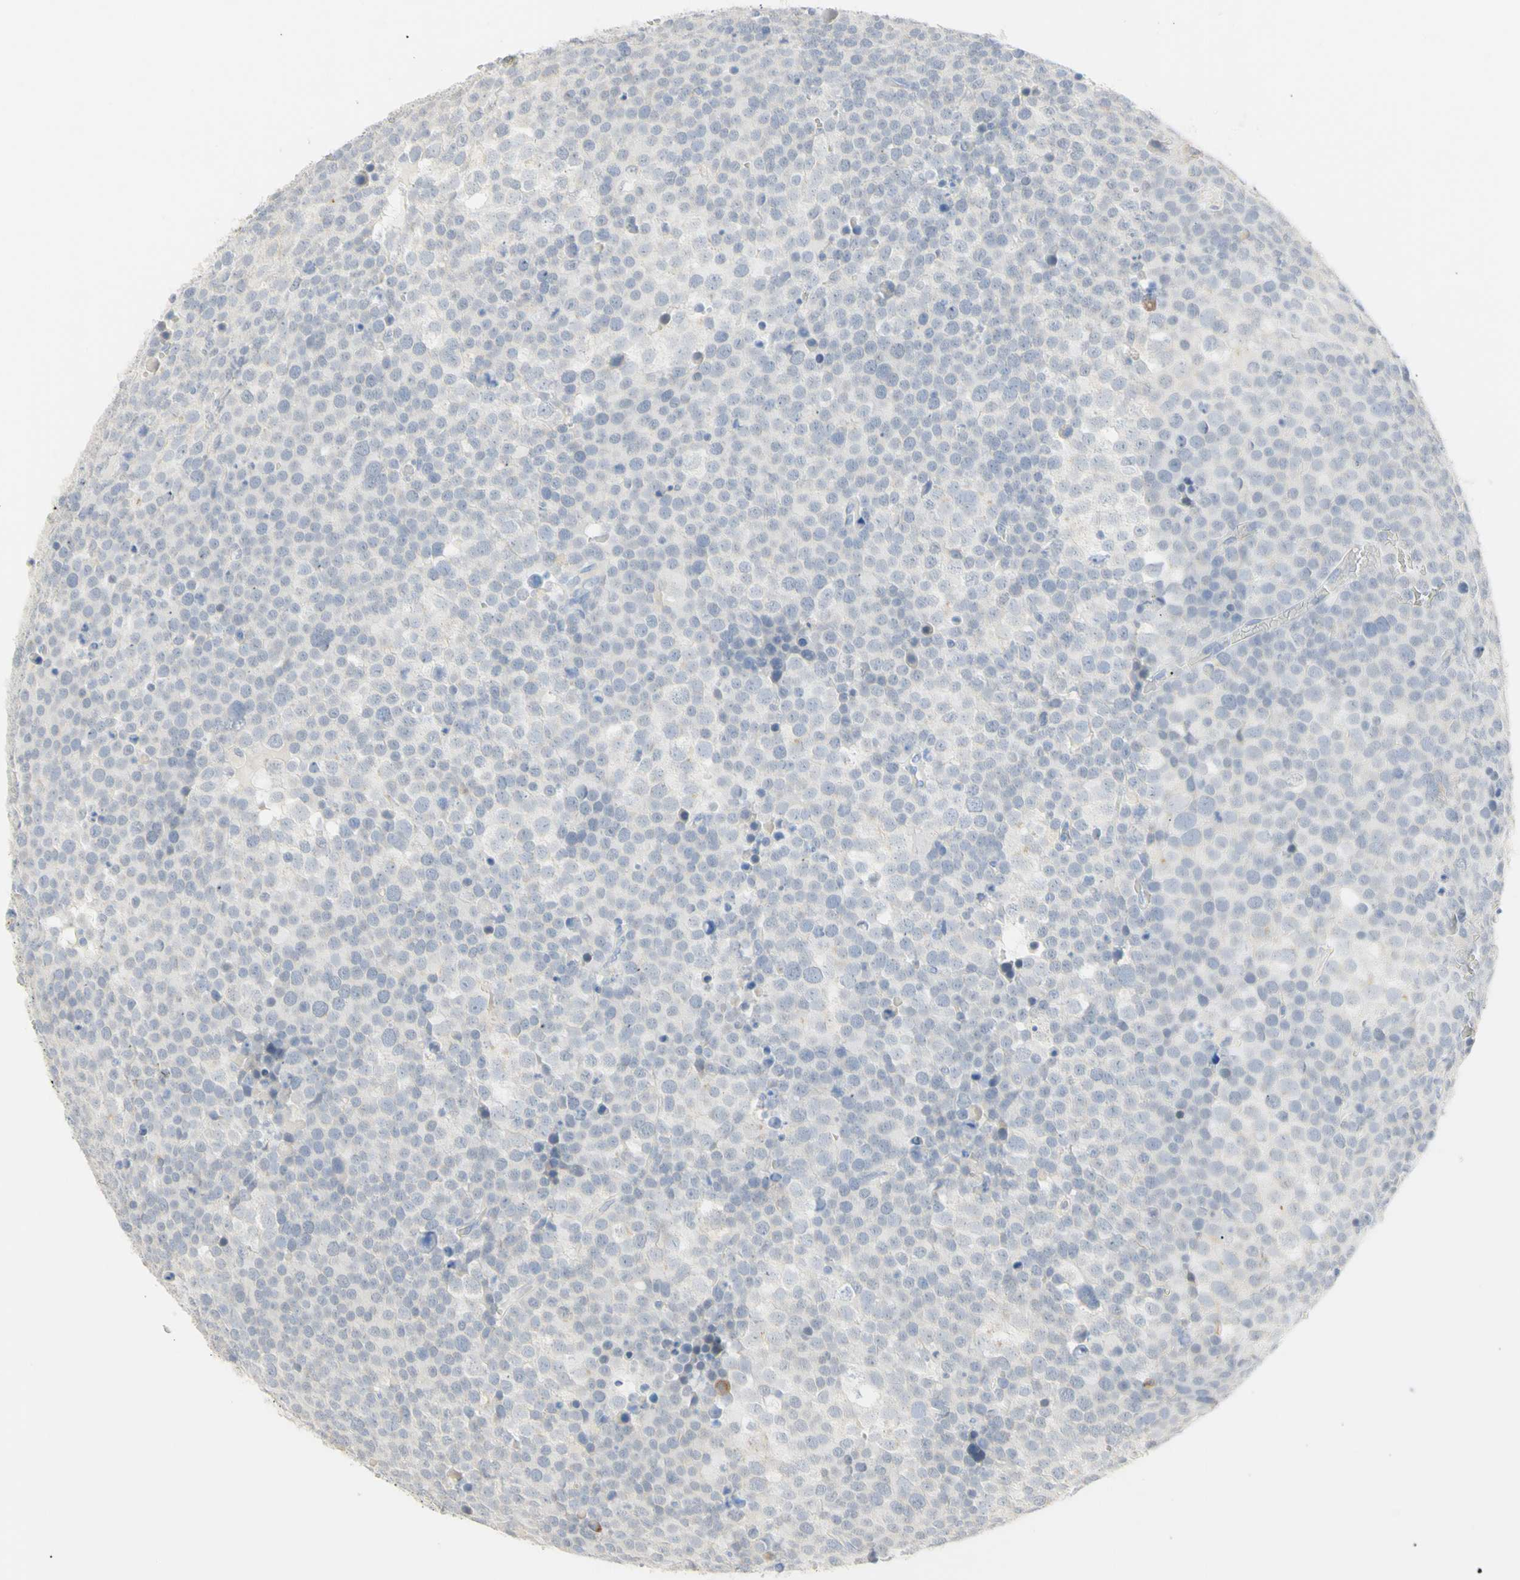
{"staining": {"intensity": "negative", "quantity": "none", "location": "none"}, "tissue": "testis cancer", "cell_type": "Tumor cells", "image_type": "cancer", "snomed": [{"axis": "morphology", "description": "Seminoma, NOS"}, {"axis": "topography", "description": "Testis"}], "caption": "This is a micrograph of immunohistochemistry (IHC) staining of testis seminoma, which shows no staining in tumor cells.", "gene": "B4GALNT3", "patient": {"sex": "male", "age": 71}}